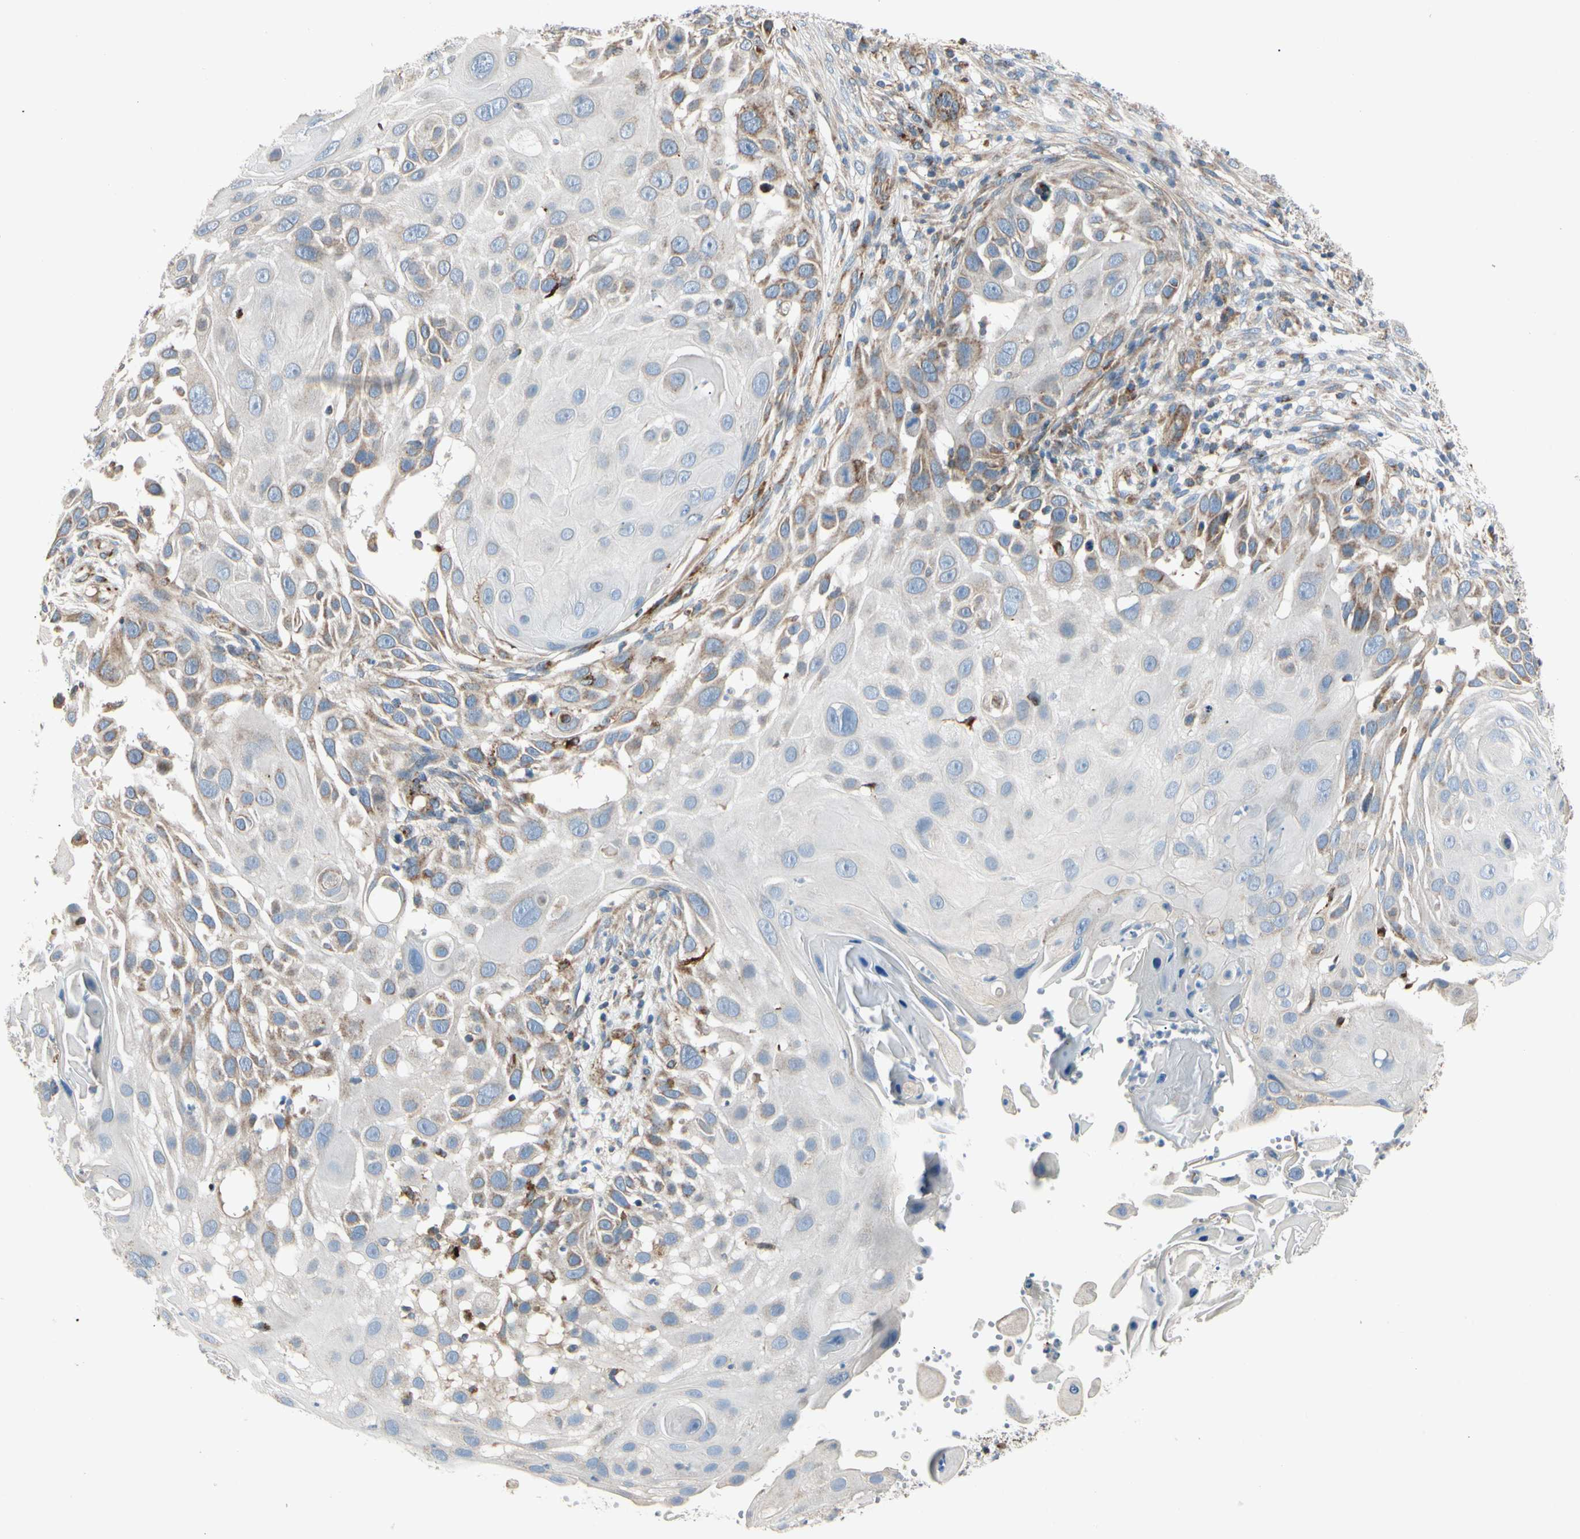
{"staining": {"intensity": "weak", "quantity": ">75%", "location": "cytoplasmic/membranous"}, "tissue": "skin cancer", "cell_type": "Tumor cells", "image_type": "cancer", "snomed": [{"axis": "morphology", "description": "Squamous cell carcinoma, NOS"}, {"axis": "topography", "description": "Skin"}], "caption": "The photomicrograph demonstrates staining of skin cancer, revealing weak cytoplasmic/membranous protein staining (brown color) within tumor cells.", "gene": "MRPL9", "patient": {"sex": "female", "age": 44}}